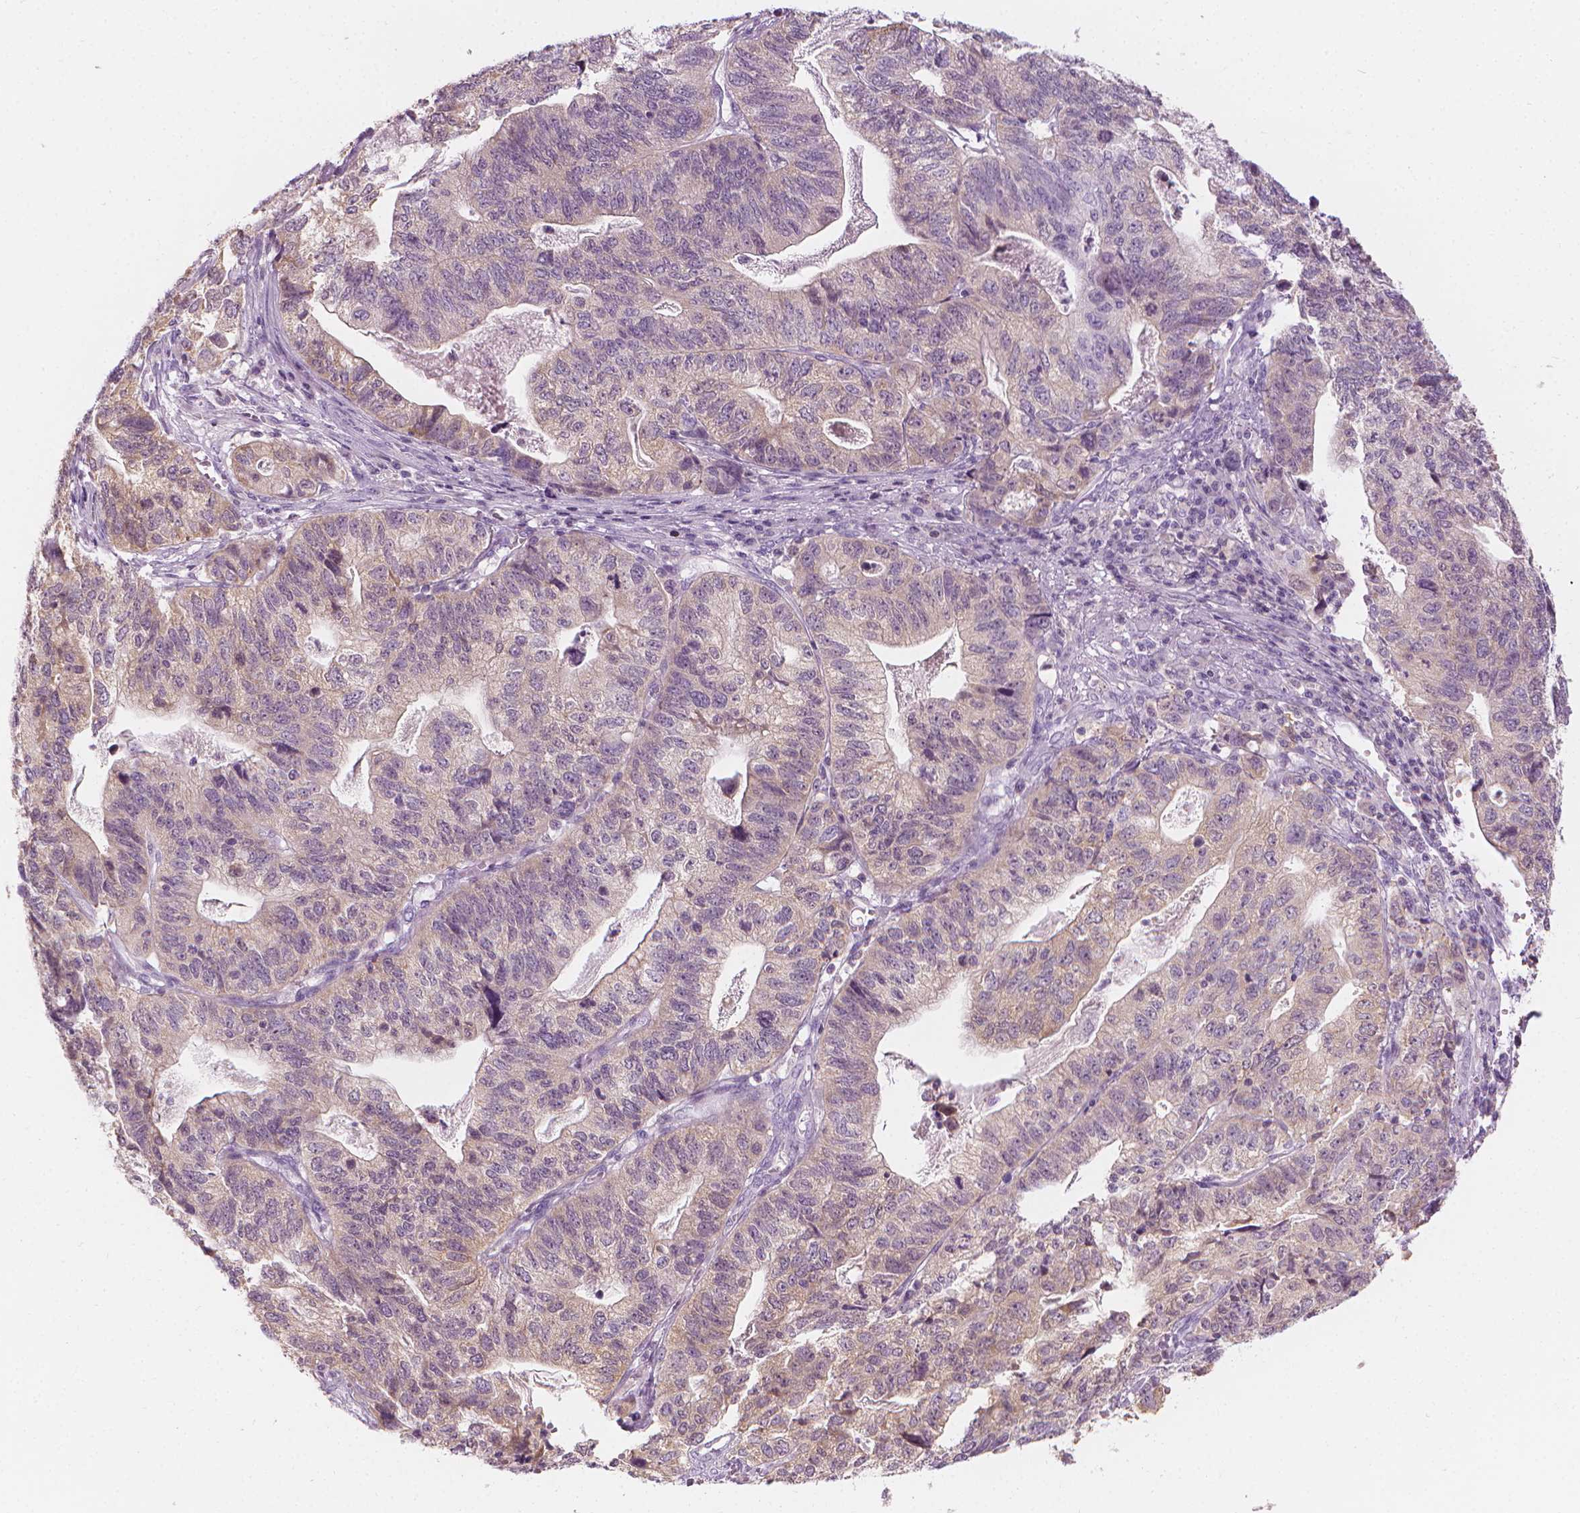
{"staining": {"intensity": "negative", "quantity": "none", "location": "none"}, "tissue": "stomach cancer", "cell_type": "Tumor cells", "image_type": "cancer", "snomed": [{"axis": "morphology", "description": "Adenocarcinoma, NOS"}, {"axis": "topography", "description": "Stomach, upper"}], "caption": "Human adenocarcinoma (stomach) stained for a protein using immunohistochemistry exhibits no positivity in tumor cells.", "gene": "SHMT1", "patient": {"sex": "female", "age": 67}}